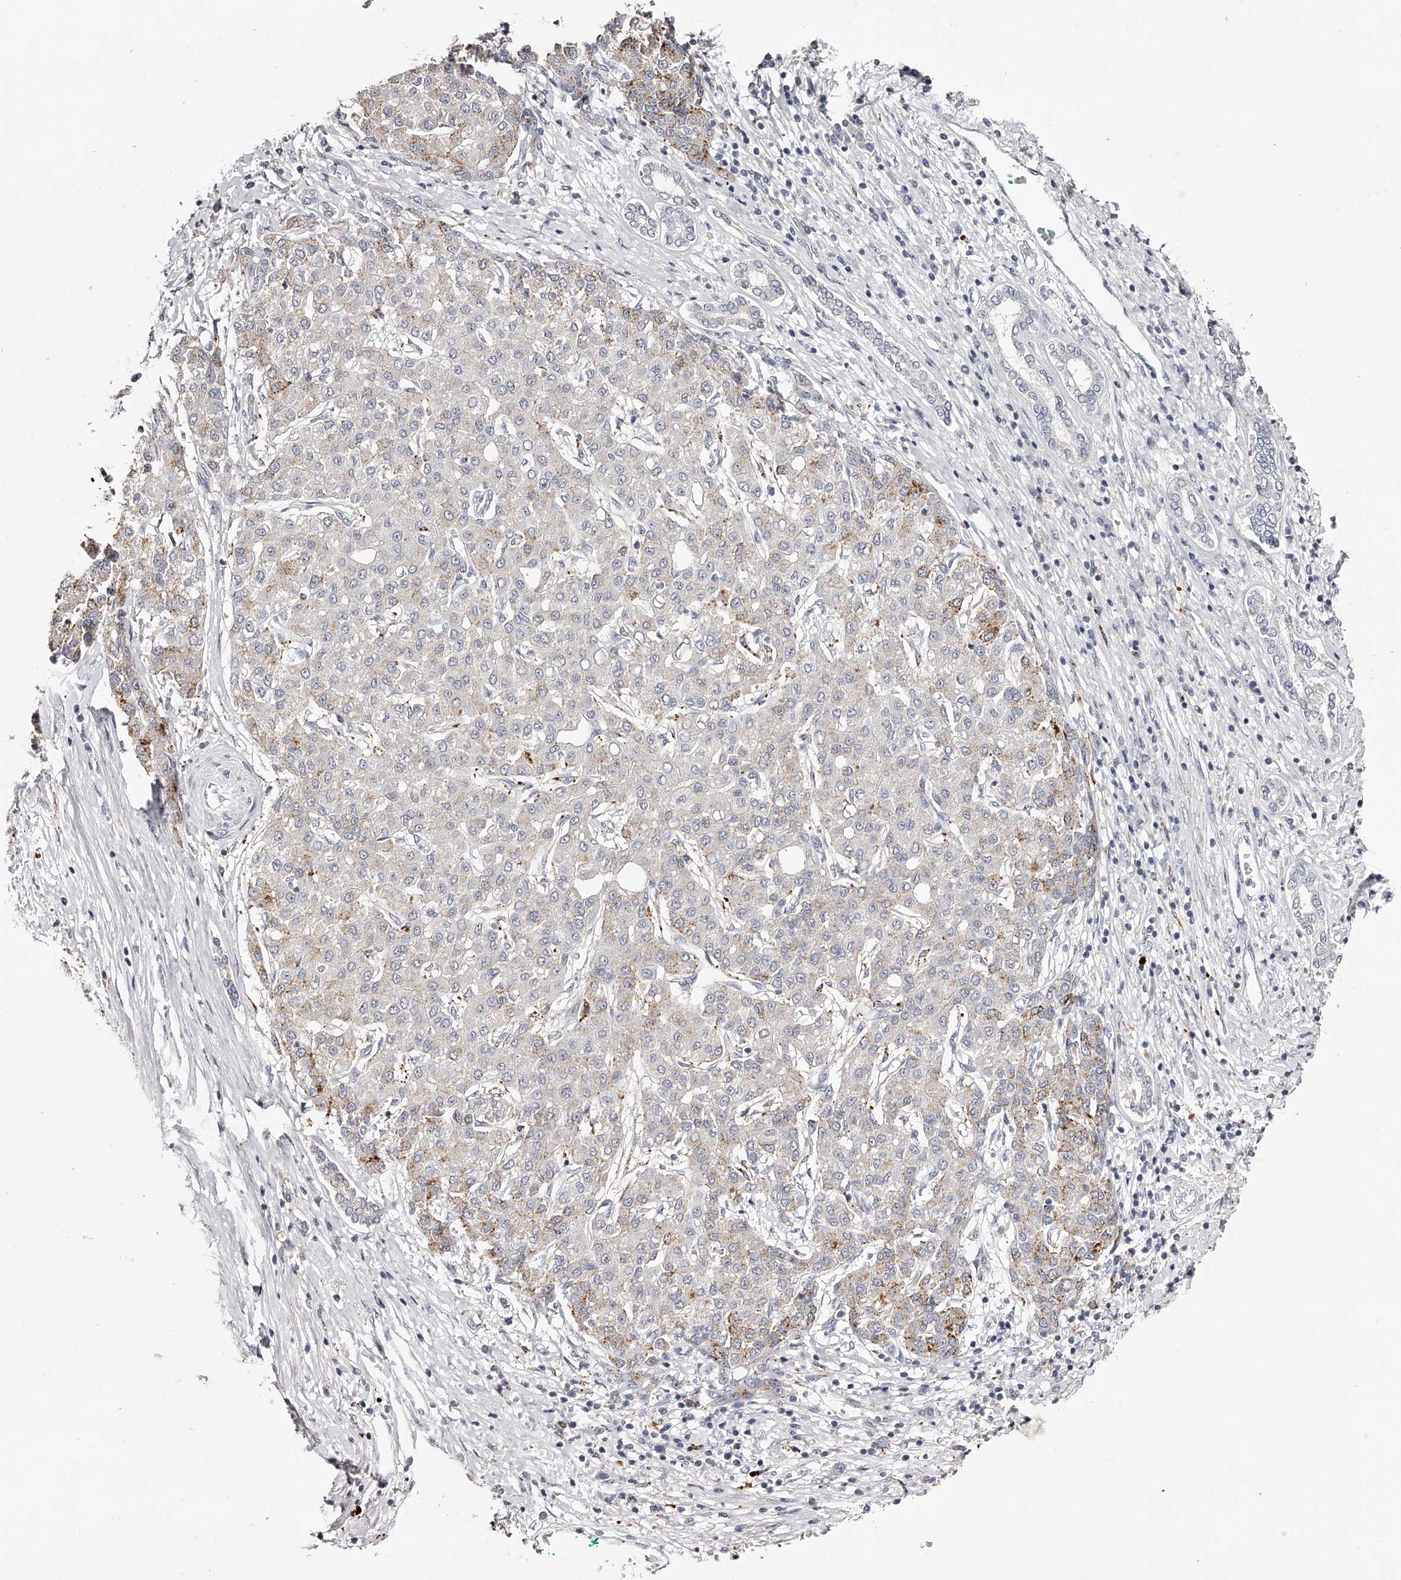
{"staining": {"intensity": "moderate", "quantity": "25%-75%", "location": "cytoplasmic/membranous"}, "tissue": "liver cancer", "cell_type": "Tumor cells", "image_type": "cancer", "snomed": [{"axis": "morphology", "description": "Carcinoma, Hepatocellular, NOS"}, {"axis": "topography", "description": "Liver"}], "caption": "Protein staining reveals moderate cytoplasmic/membranous expression in approximately 25%-75% of tumor cells in liver hepatocellular carcinoma. Immunohistochemistry stains the protein of interest in brown and the nuclei are stained blue.", "gene": "SLC35D3", "patient": {"sex": "male", "age": 65}}